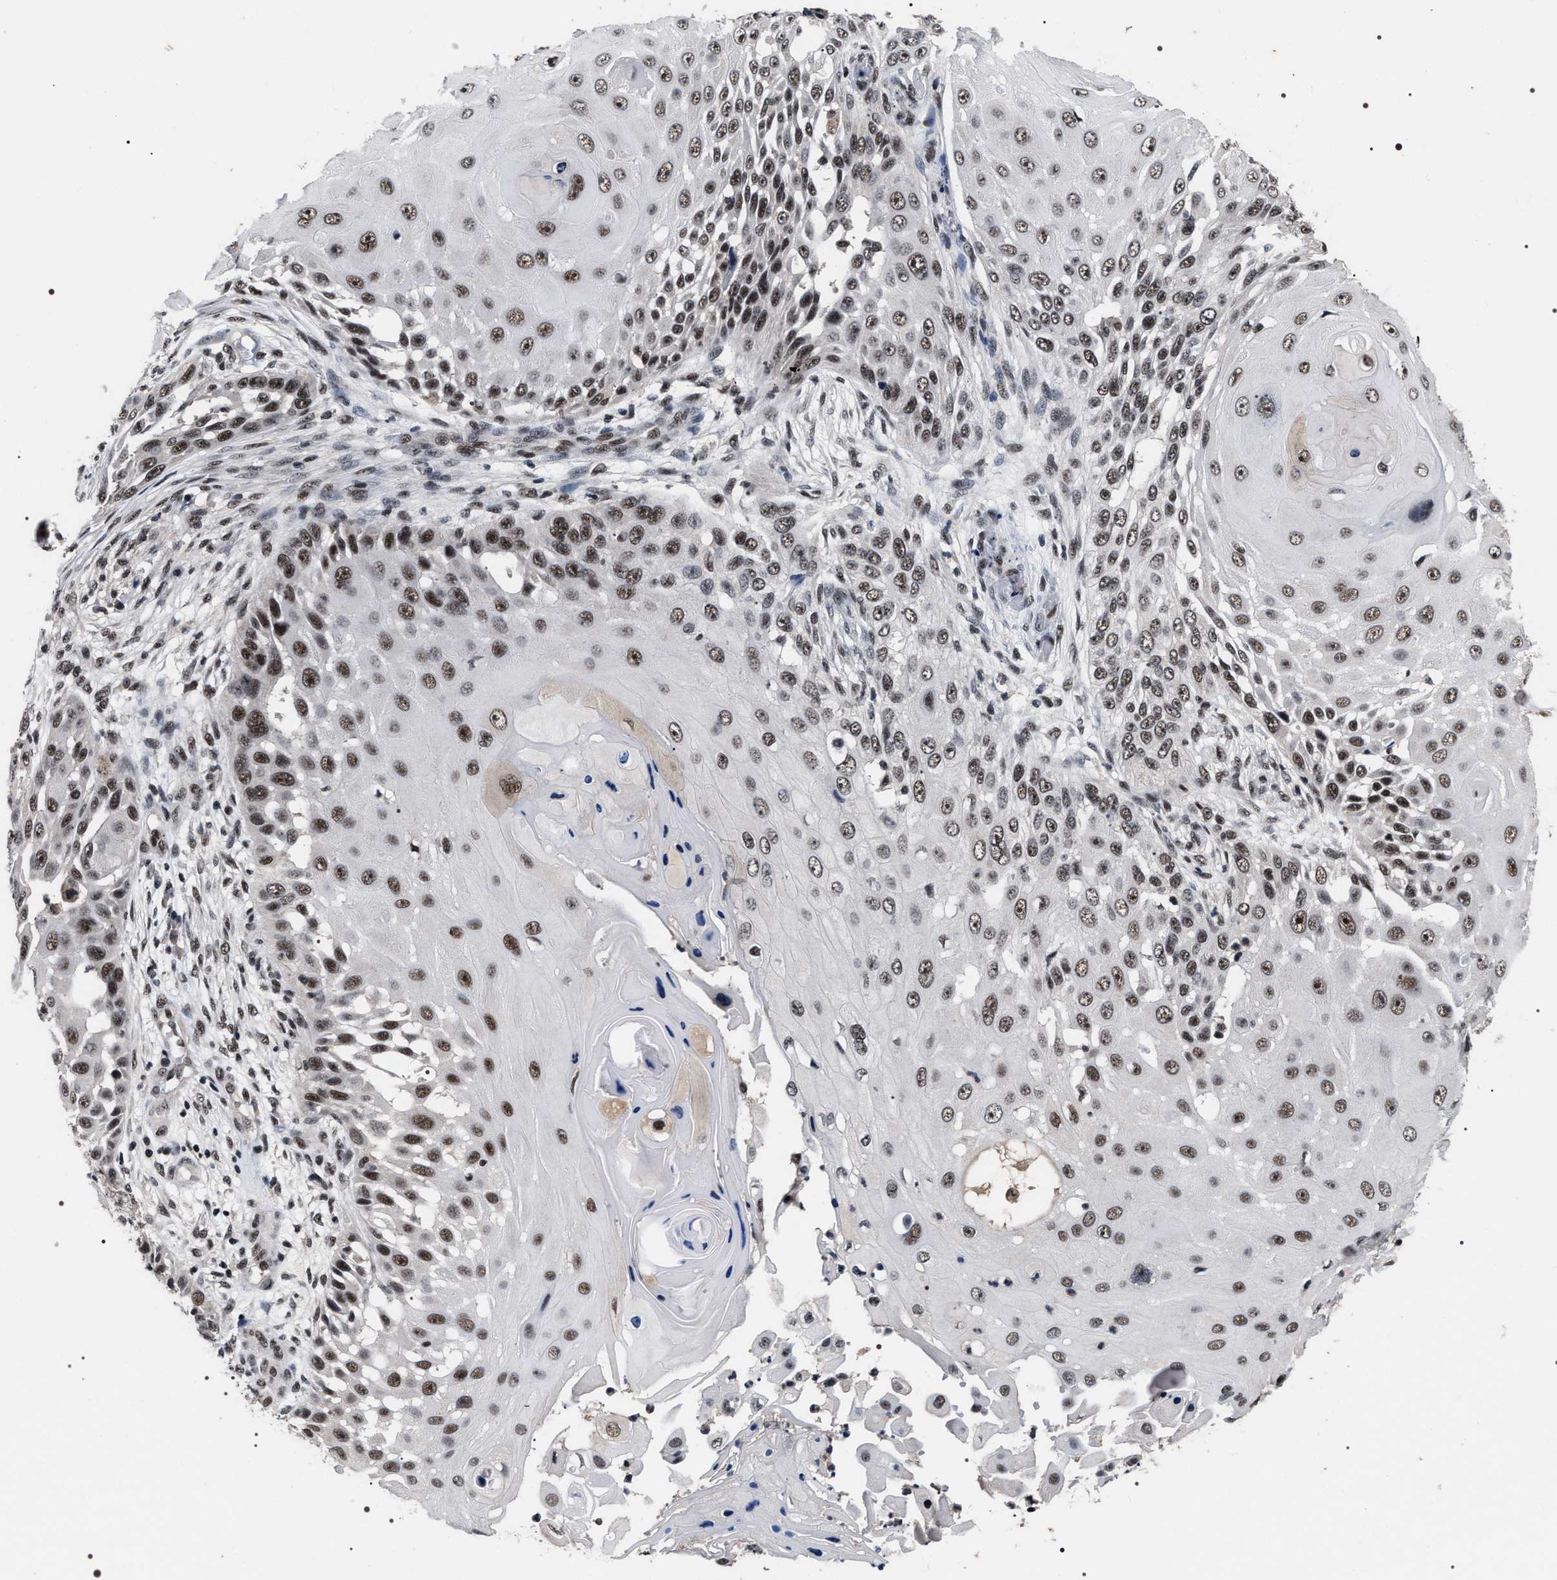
{"staining": {"intensity": "moderate", "quantity": ">75%", "location": "nuclear"}, "tissue": "skin cancer", "cell_type": "Tumor cells", "image_type": "cancer", "snomed": [{"axis": "morphology", "description": "Squamous cell carcinoma, NOS"}, {"axis": "topography", "description": "Skin"}], "caption": "Brown immunohistochemical staining in skin cancer (squamous cell carcinoma) exhibits moderate nuclear expression in about >75% of tumor cells. (Stains: DAB in brown, nuclei in blue, Microscopy: brightfield microscopy at high magnification).", "gene": "RRP1B", "patient": {"sex": "female", "age": 44}}